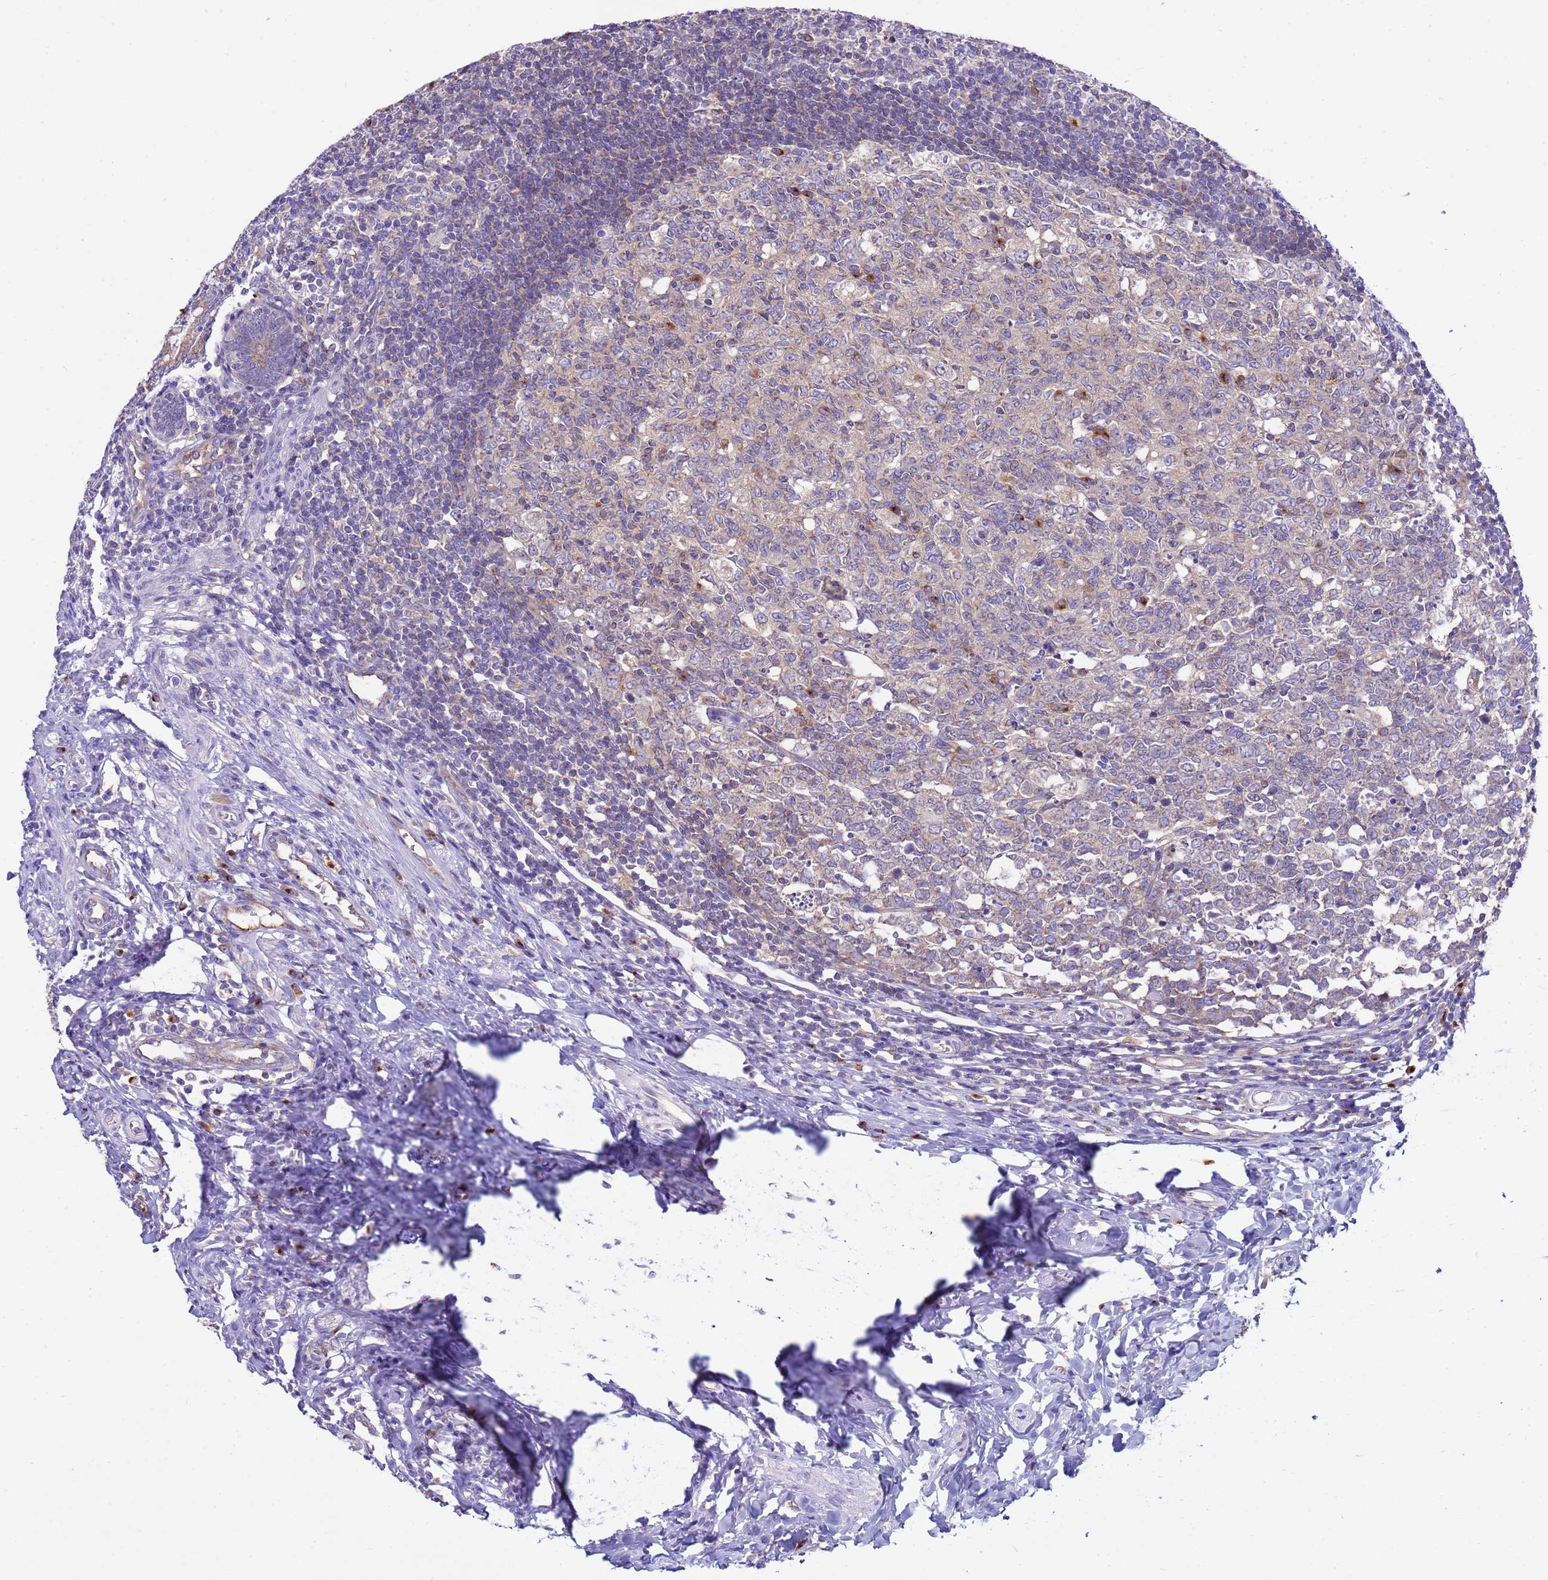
{"staining": {"intensity": "moderate", "quantity": ">75%", "location": "cytoplasmic/membranous"}, "tissue": "appendix", "cell_type": "Glandular cells", "image_type": "normal", "snomed": [{"axis": "morphology", "description": "Normal tissue, NOS"}, {"axis": "topography", "description": "Appendix"}], "caption": "Appendix stained with a brown dye shows moderate cytoplasmic/membranous positive staining in approximately >75% of glandular cells.", "gene": "ANAPC1", "patient": {"sex": "male", "age": 14}}